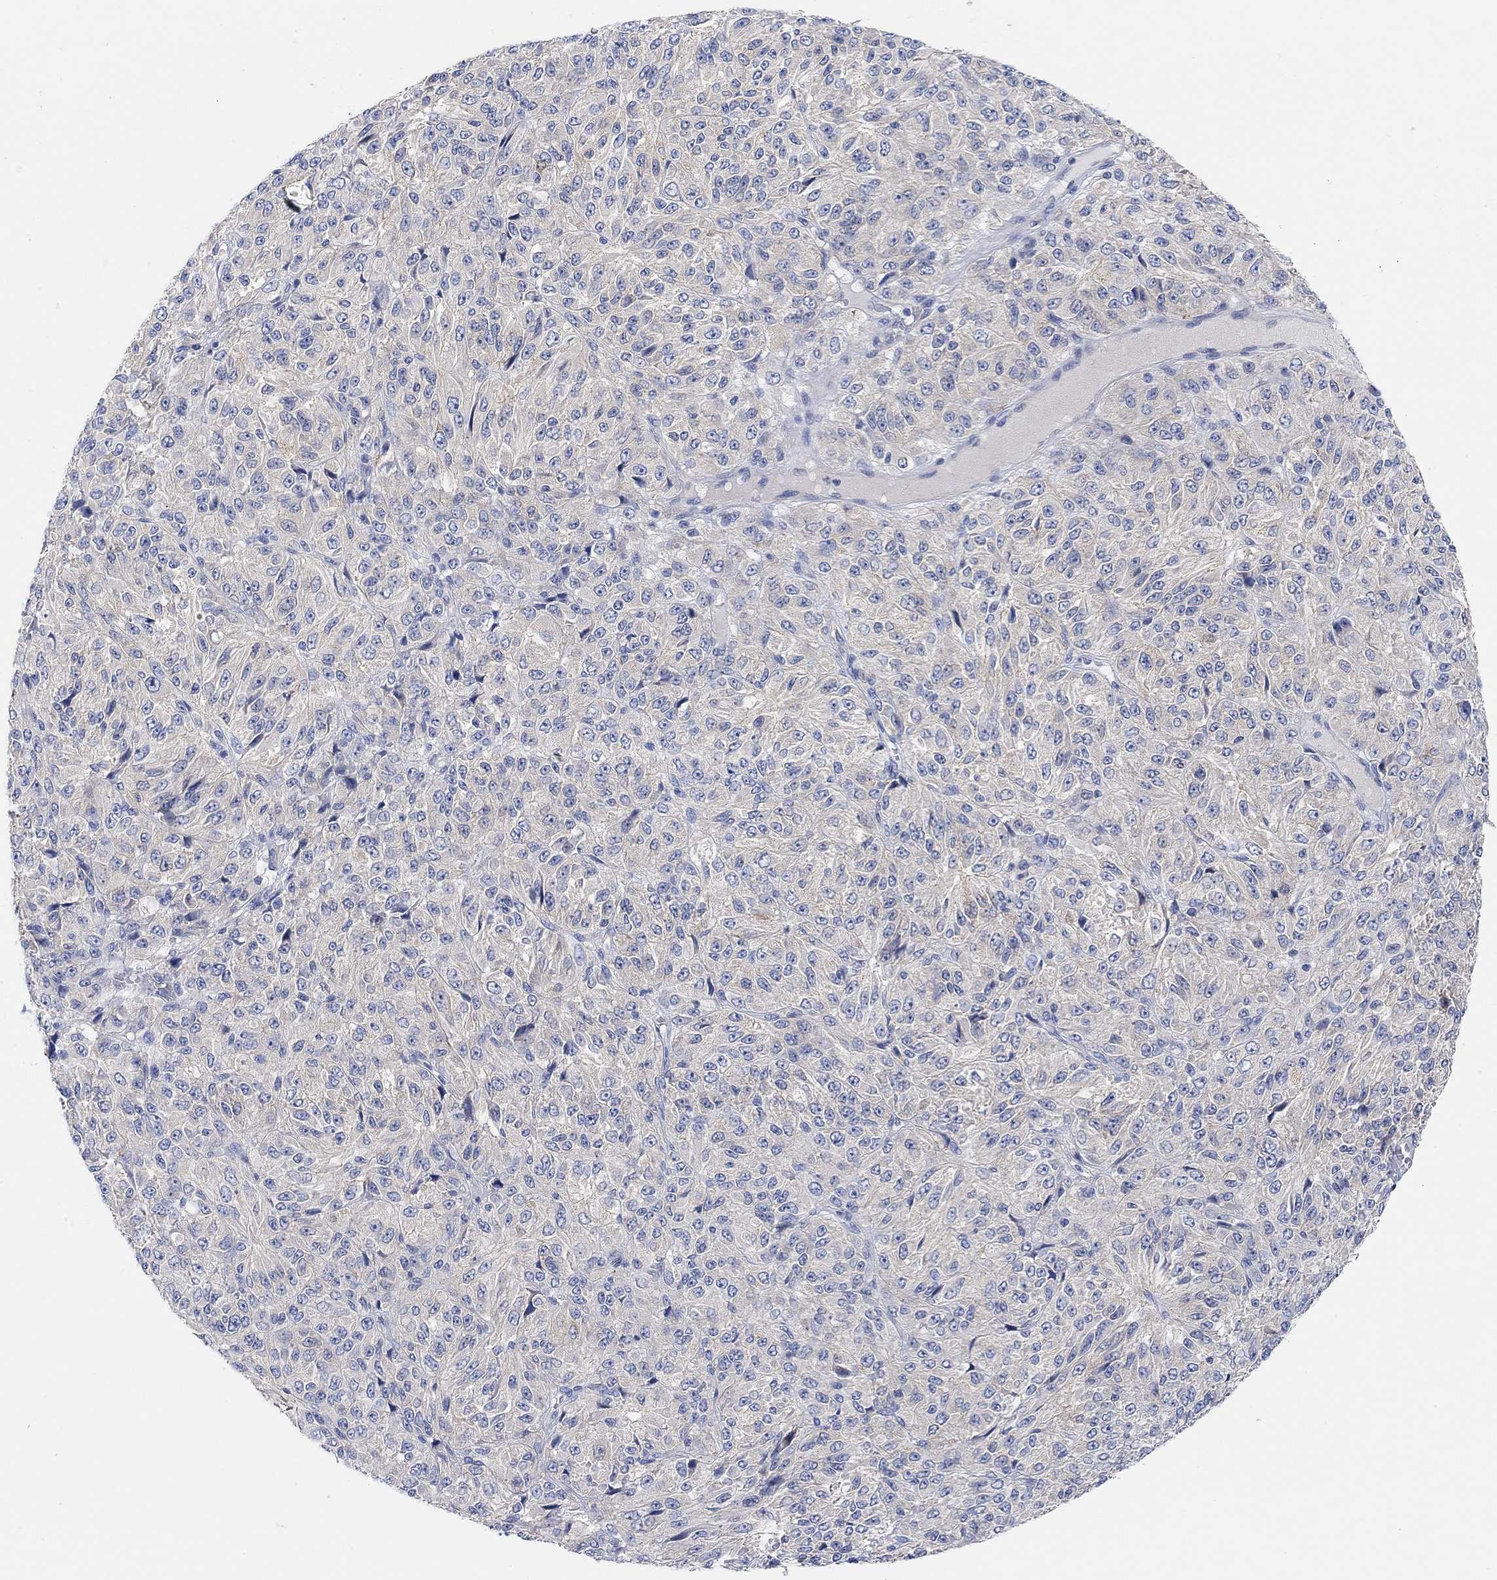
{"staining": {"intensity": "negative", "quantity": "none", "location": "none"}, "tissue": "melanoma", "cell_type": "Tumor cells", "image_type": "cancer", "snomed": [{"axis": "morphology", "description": "Malignant melanoma, Metastatic site"}, {"axis": "topography", "description": "Brain"}], "caption": "The immunohistochemistry (IHC) image has no significant positivity in tumor cells of melanoma tissue. Nuclei are stained in blue.", "gene": "RGS1", "patient": {"sex": "female", "age": 56}}